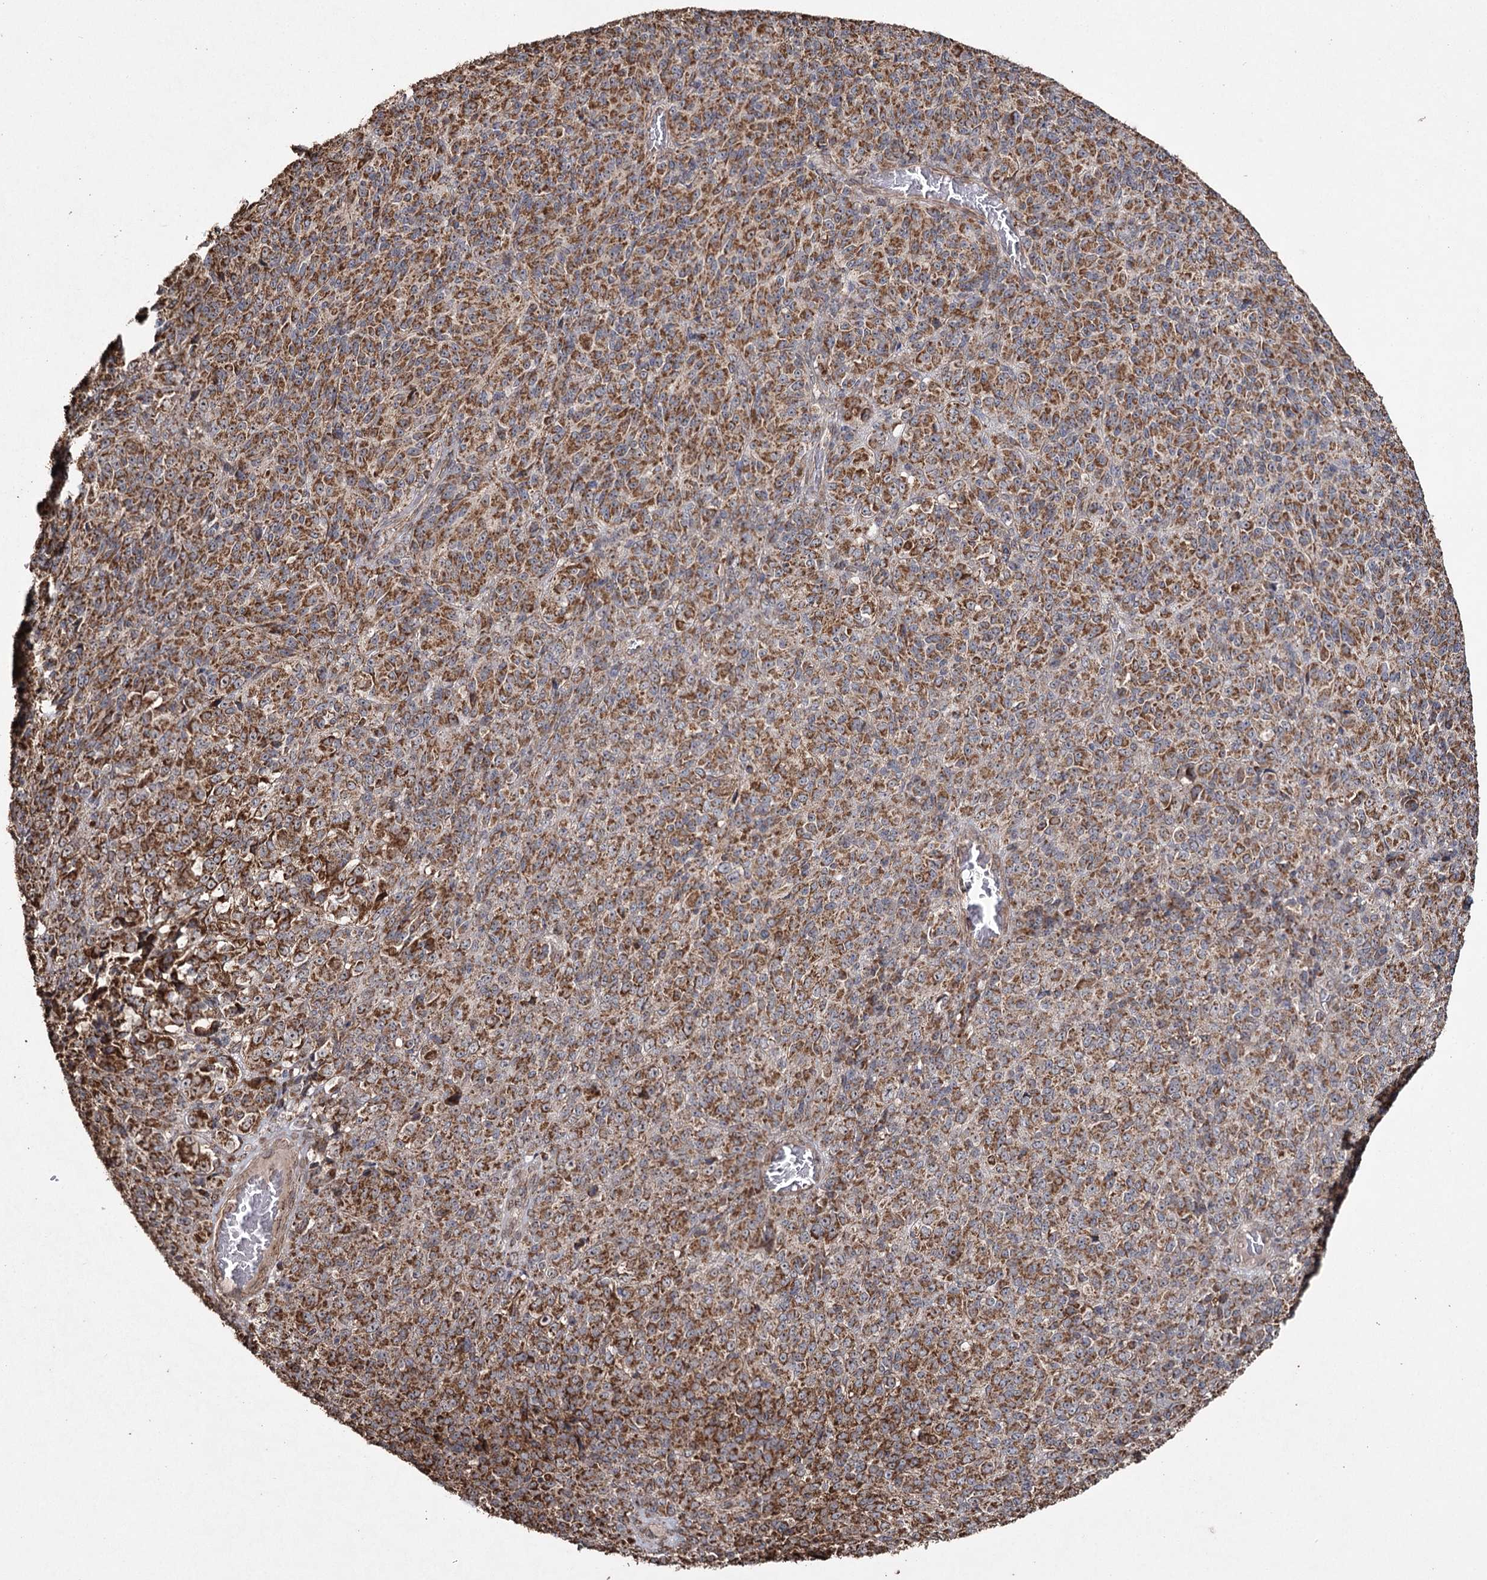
{"staining": {"intensity": "moderate", "quantity": ">75%", "location": "cytoplasmic/membranous"}, "tissue": "melanoma", "cell_type": "Tumor cells", "image_type": "cancer", "snomed": [{"axis": "morphology", "description": "Malignant melanoma, Metastatic site"}, {"axis": "topography", "description": "Brain"}], "caption": "IHC photomicrograph of malignant melanoma (metastatic site) stained for a protein (brown), which reveals medium levels of moderate cytoplasmic/membranous staining in about >75% of tumor cells.", "gene": "SLF2", "patient": {"sex": "female", "age": 56}}